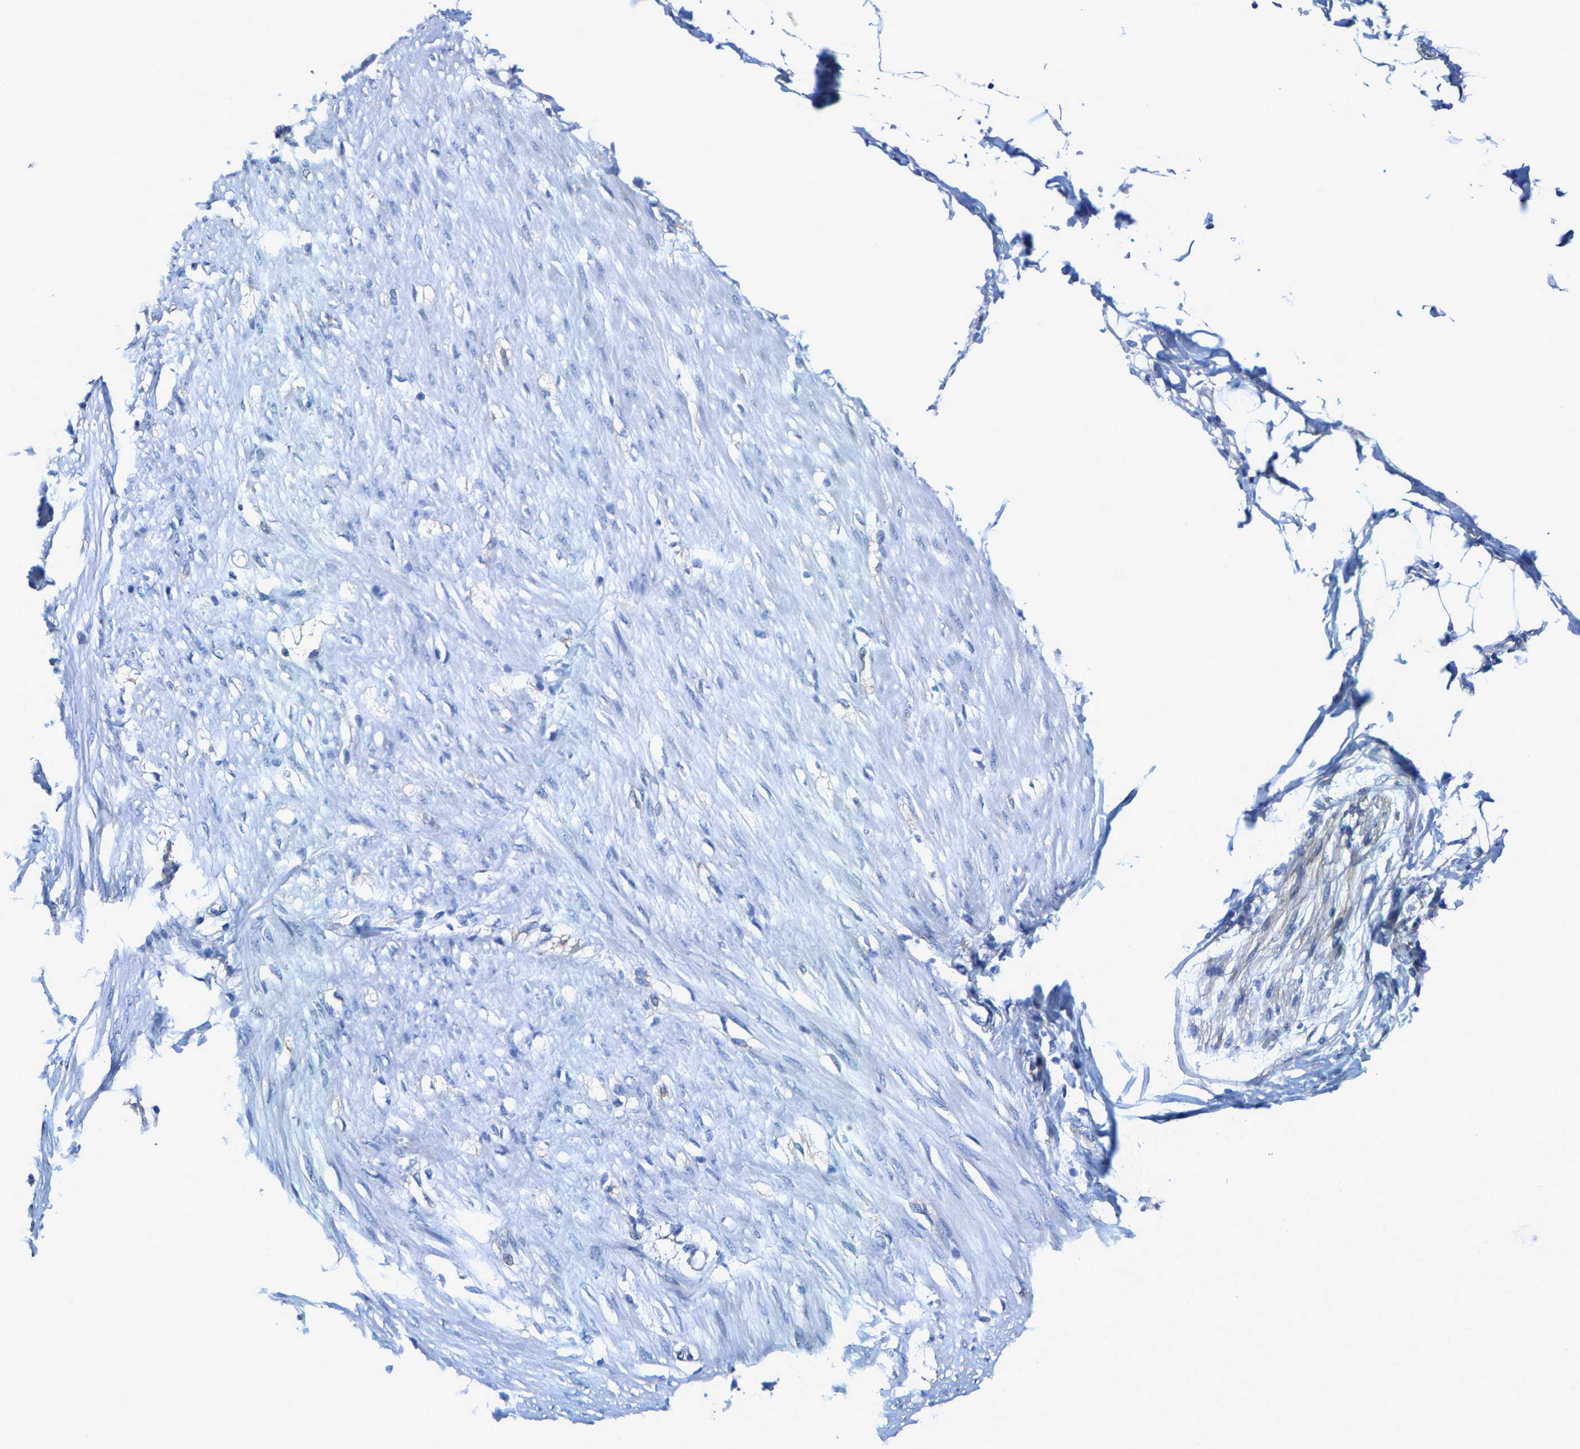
{"staining": {"intensity": "negative", "quantity": "none", "location": "none"}, "tissue": "adipose tissue", "cell_type": "Adipocytes", "image_type": "normal", "snomed": [{"axis": "morphology", "description": "Normal tissue, NOS"}, {"axis": "morphology", "description": "Adenocarcinoma, NOS"}, {"axis": "topography", "description": "Colon"}, {"axis": "topography", "description": "Peripheral nerve tissue"}], "caption": "A photomicrograph of human adipose tissue is negative for staining in adipocytes. (DAB immunohistochemistry (IHC) visualized using brightfield microscopy, high magnification).", "gene": "DSCAM", "patient": {"sex": "male", "age": 14}}